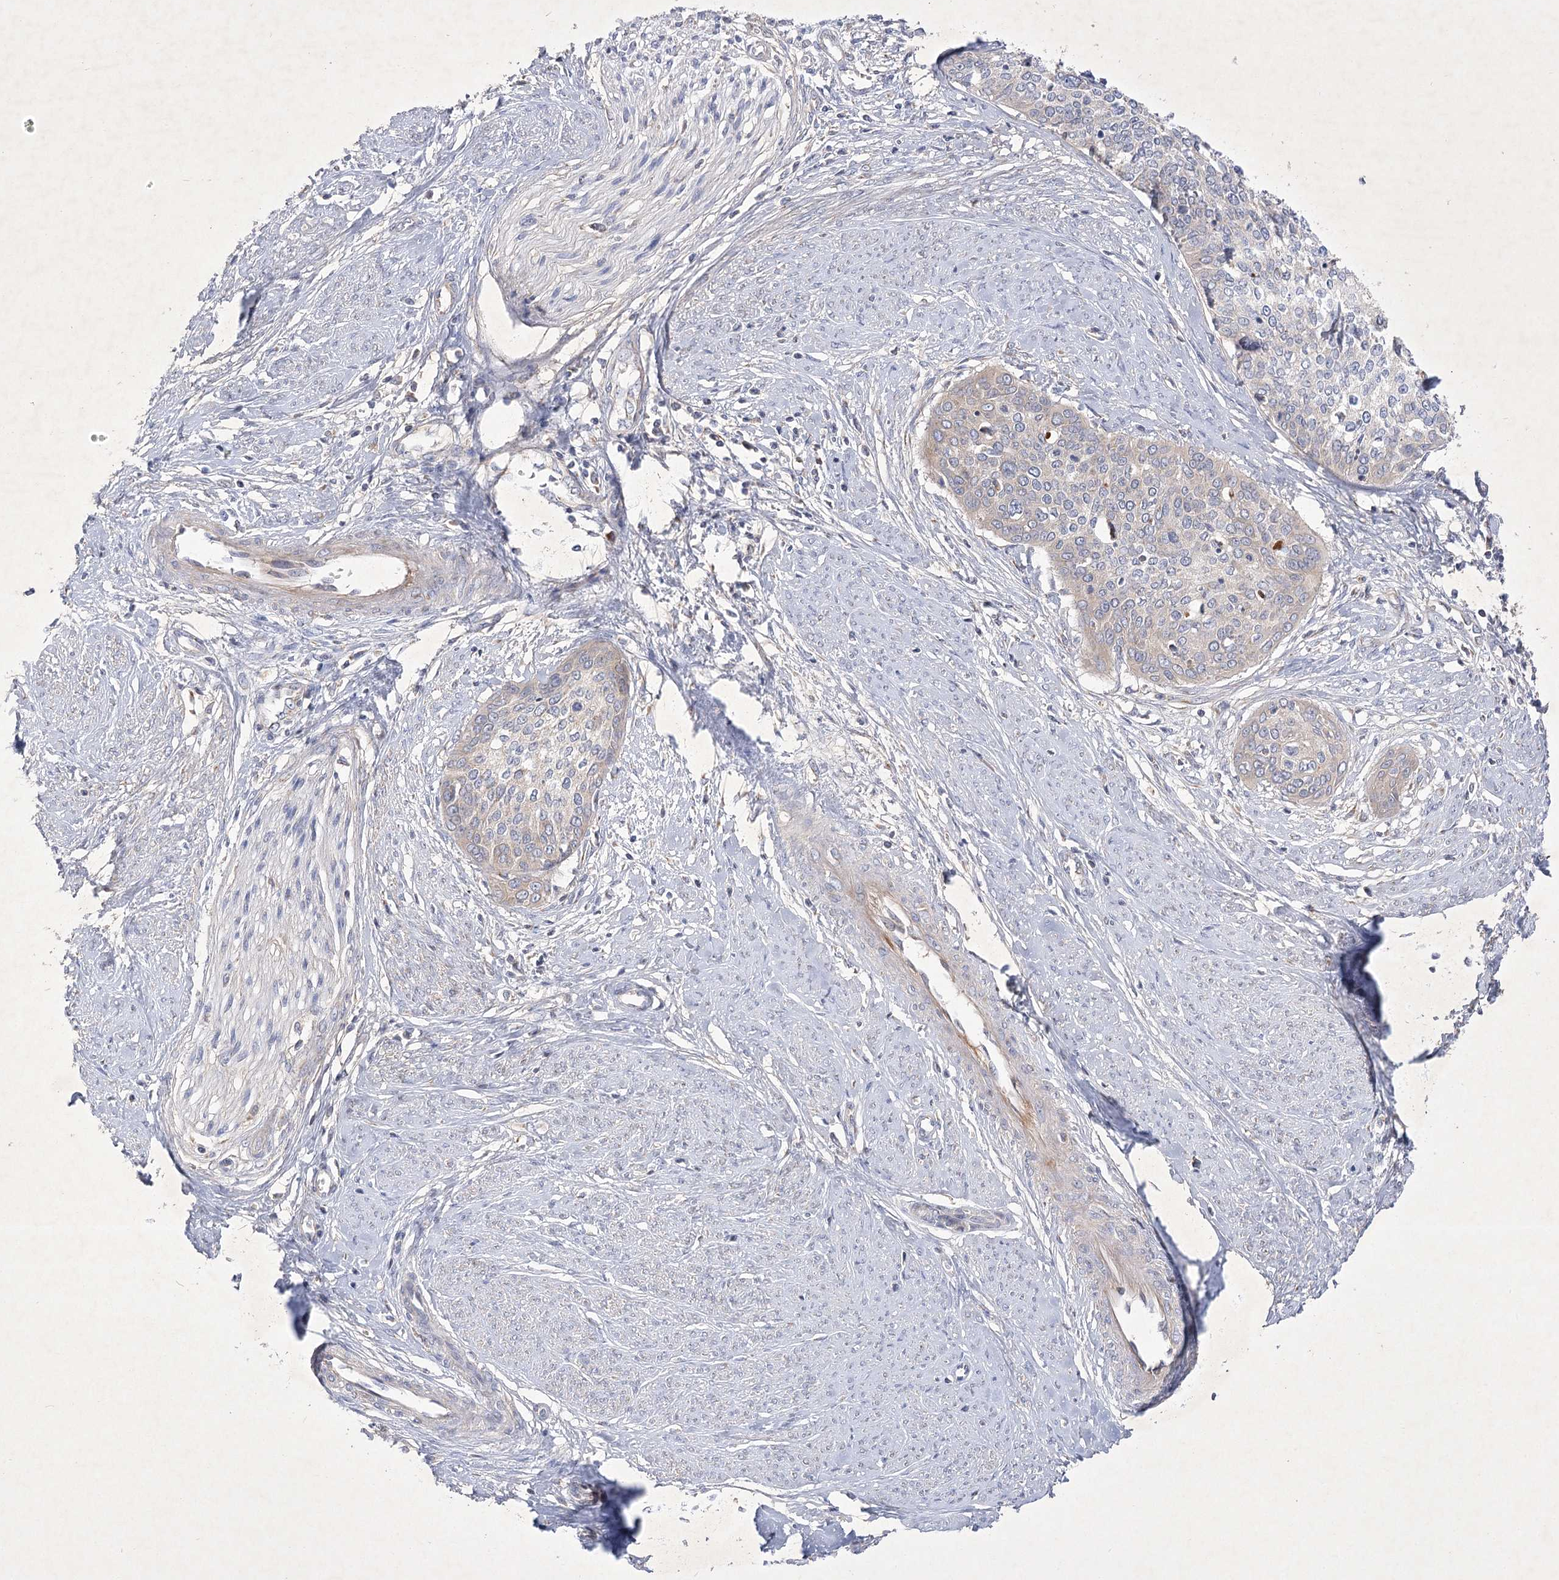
{"staining": {"intensity": "negative", "quantity": "none", "location": "none"}, "tissue": "cervical cancer", "cell_type": "Tumor cells", "image_type": "cancer", "snomed": [{"axis": "morphology", "description": "Squamous cell carcinoma, NOS"}, {"axis": "topography", "description": "Cervix"}], "caption": "Immunohistochemistry micrograph of neoplastic tissue: cervical cancer (squamous cell carcinoma) stained with DAB (3,3'-diaminobenzidine) reveals no significant protein expression in tumor cells.", "gene": "GBF1", "patient": {"sex": "female", "age": 37}}